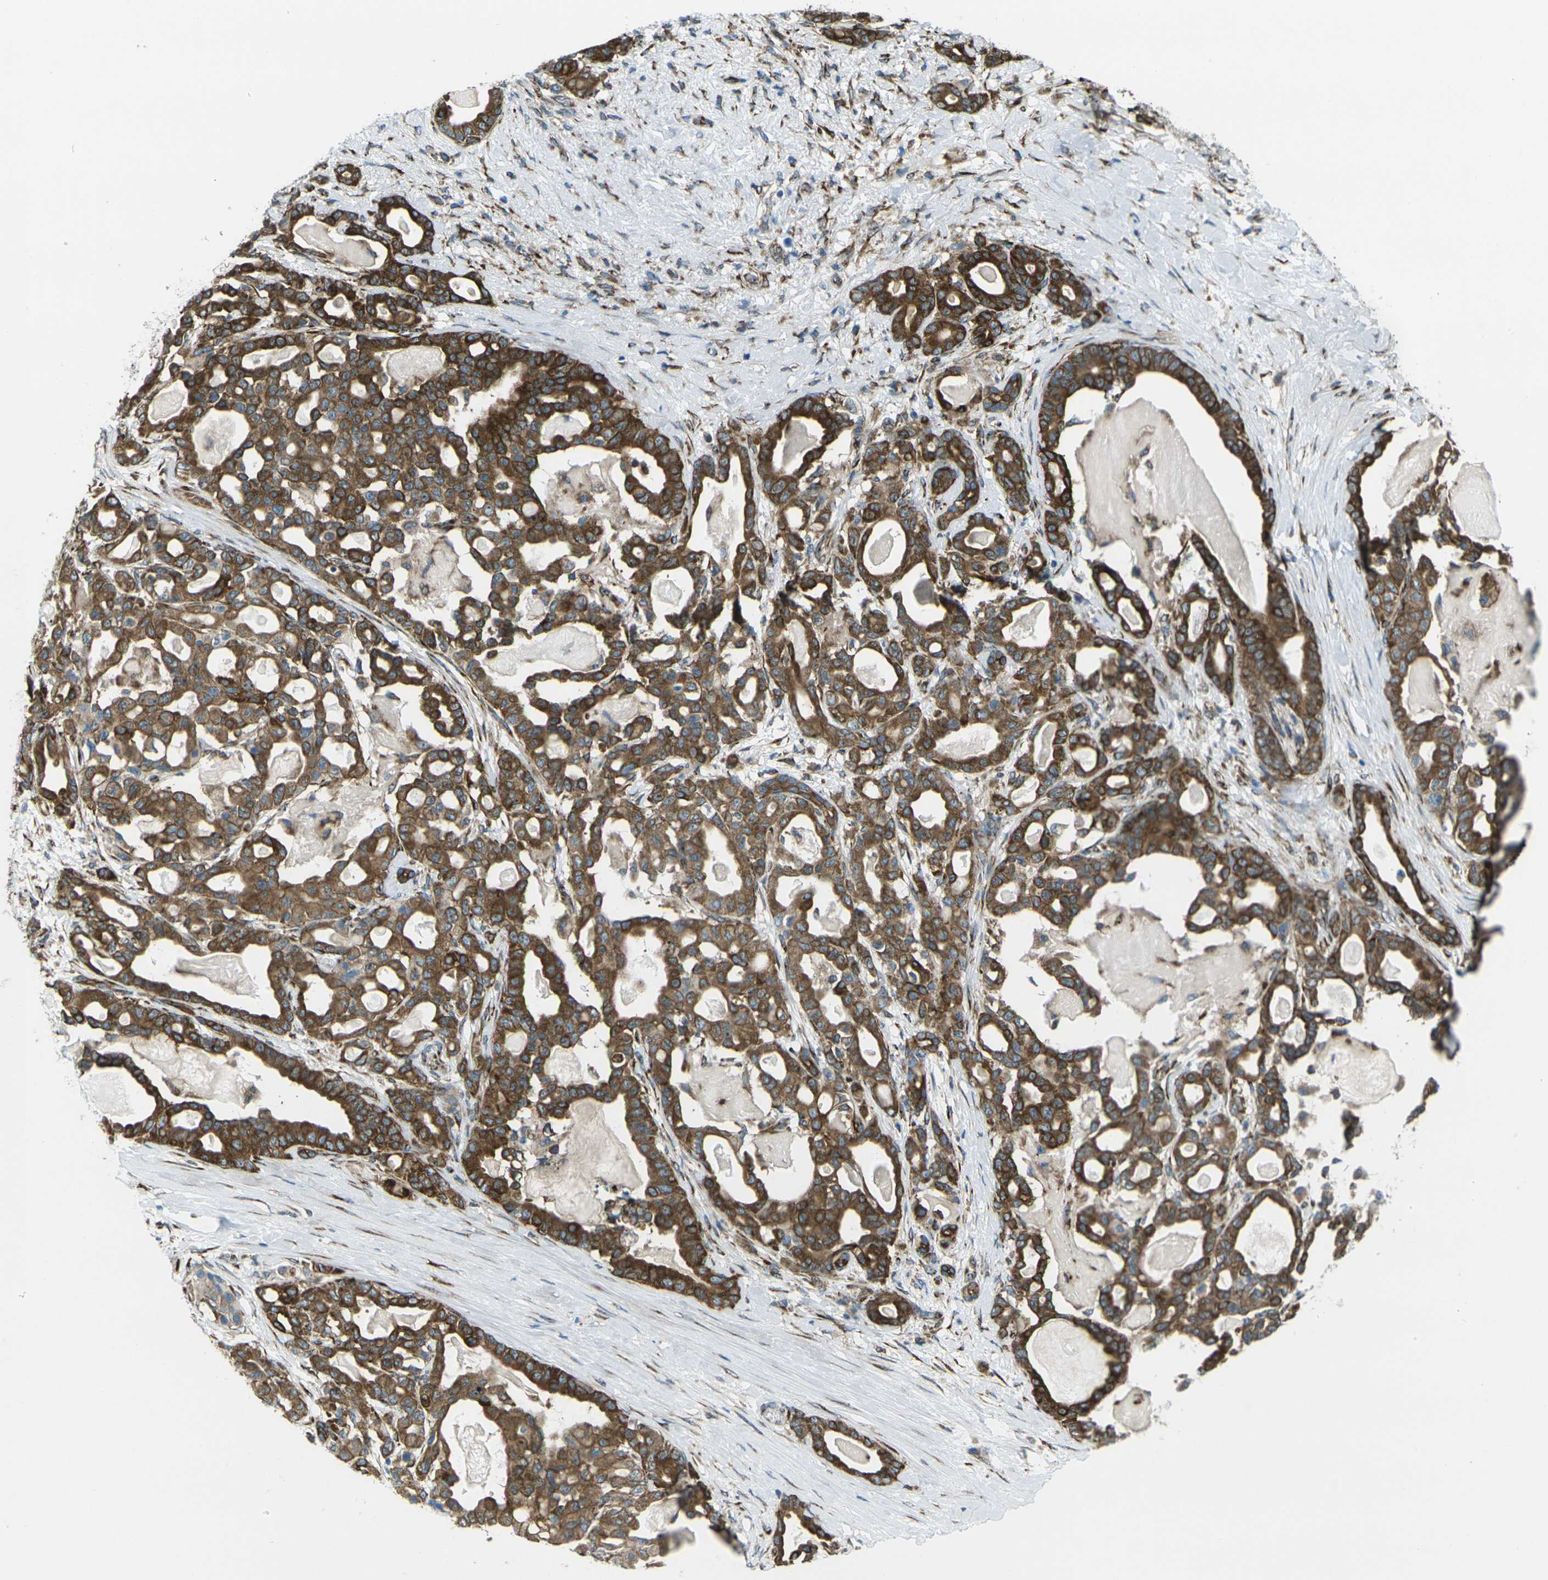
{"staining": {"intensity": "strong", "quantity": ">75%", "location": "cytoplasmic/membranous"}, "tissue": "pancreatic cancer", "cell_type": "Tumor cells", "image_type": "cancer", "snomed": [{"axis": "morphology", "description": "Adenocarcinoma, NOS"}, {"axis": "topography", "description": "Pancreas"}], "caption": "A high amount of strong cytoplasmic/membranous staining is identified in approximately >75% of tumor cells in pancreatic adenocarcinoma tissue.", "gene": "CELSR2", "patient": {"sex": "male", "age": 63}}